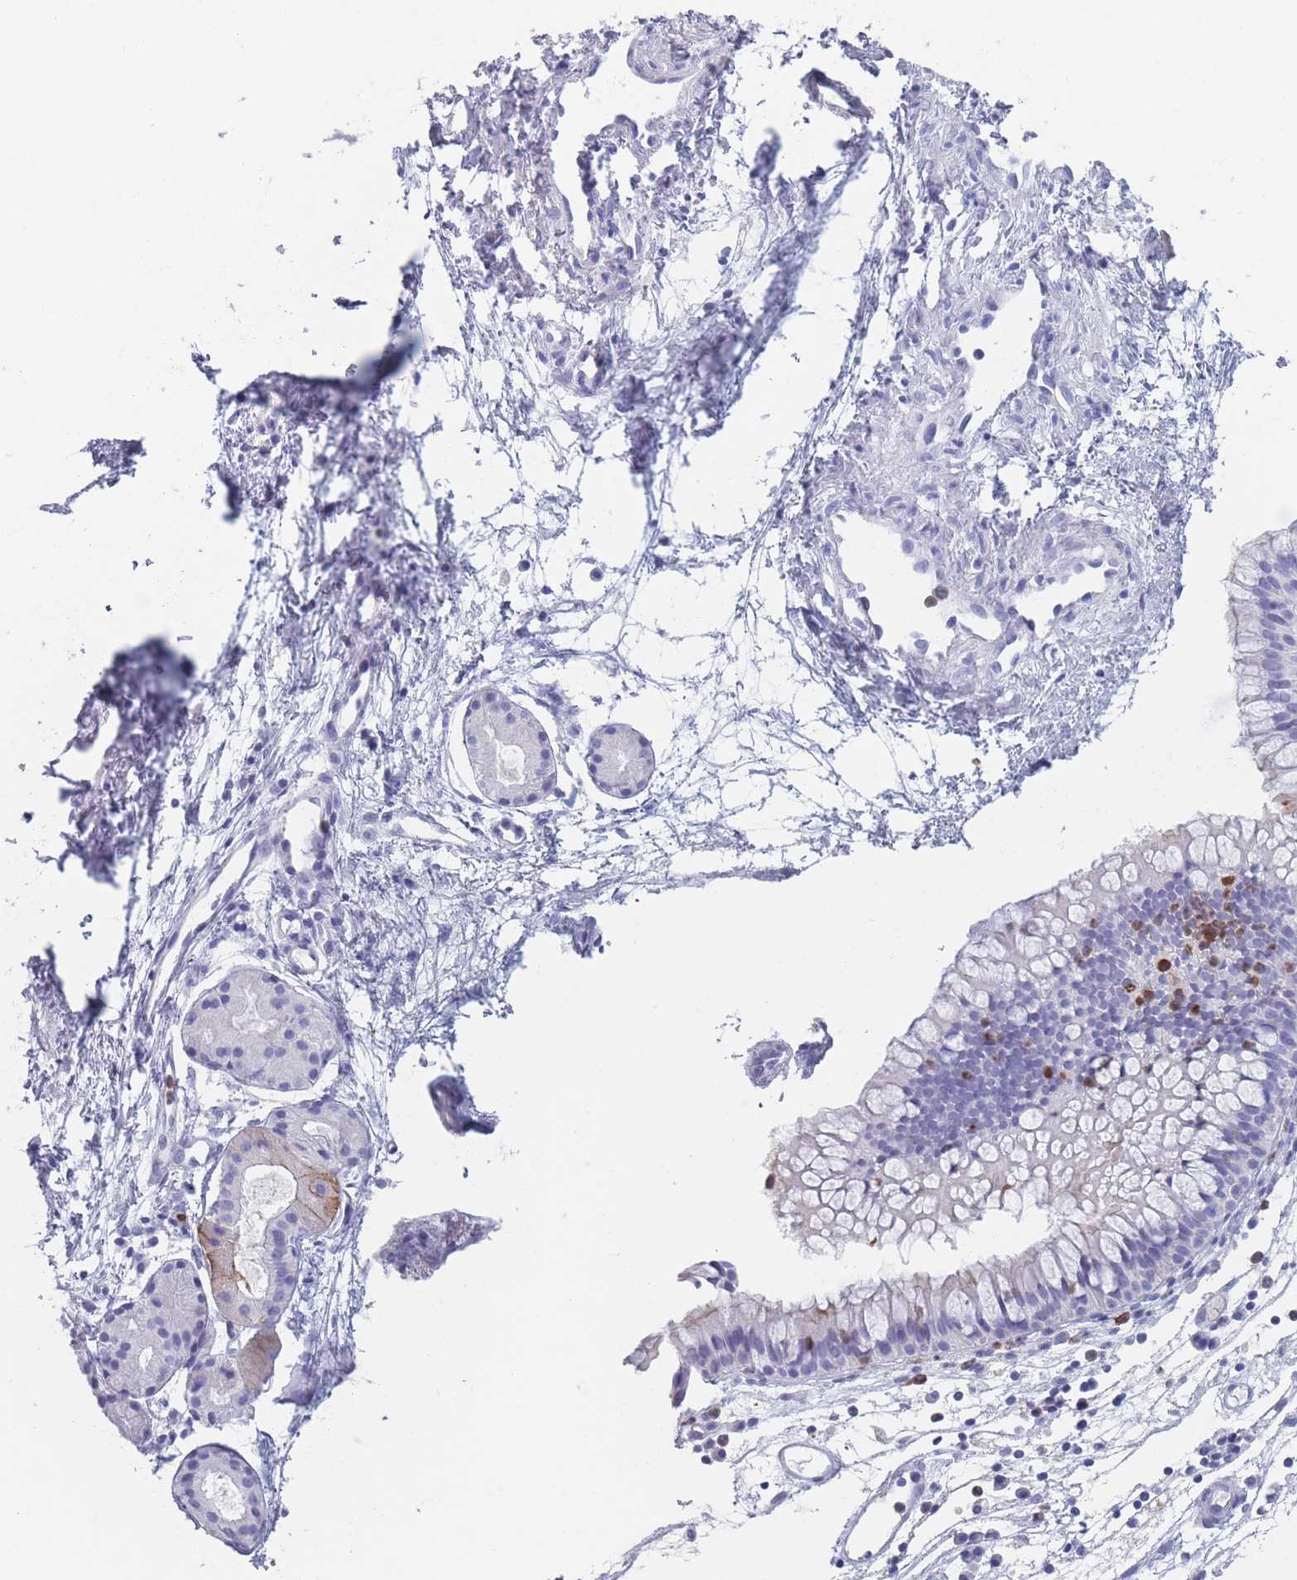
{"staining": {"intensity": "negative", "quantity": "none", "location": "none"}, "tissue": "nasopharynx", "cell_type": "Respiratory epithelial cells", "image_type": "normal", "snomed": [{"axis": "morphology", "description": "Normal tissue, NOS"}, {"axis": "topography", "description": "Nasopharynx"}], "caption": "Immunohistochemistry (IHC) image of unremarkable nasopharynx: nasopharynx stained with DAB shows no significant protein expression in respiratory epithelial cells. The staining was performed using DAB (3,3'-diaminobenzidine) to visualize the protein expression in brown, while the nuclei were stained in blue with hematoxylin (Magnification: 20x).", "gene": "ATP1A3", "patient": {"sex": "male", "age": 82}}